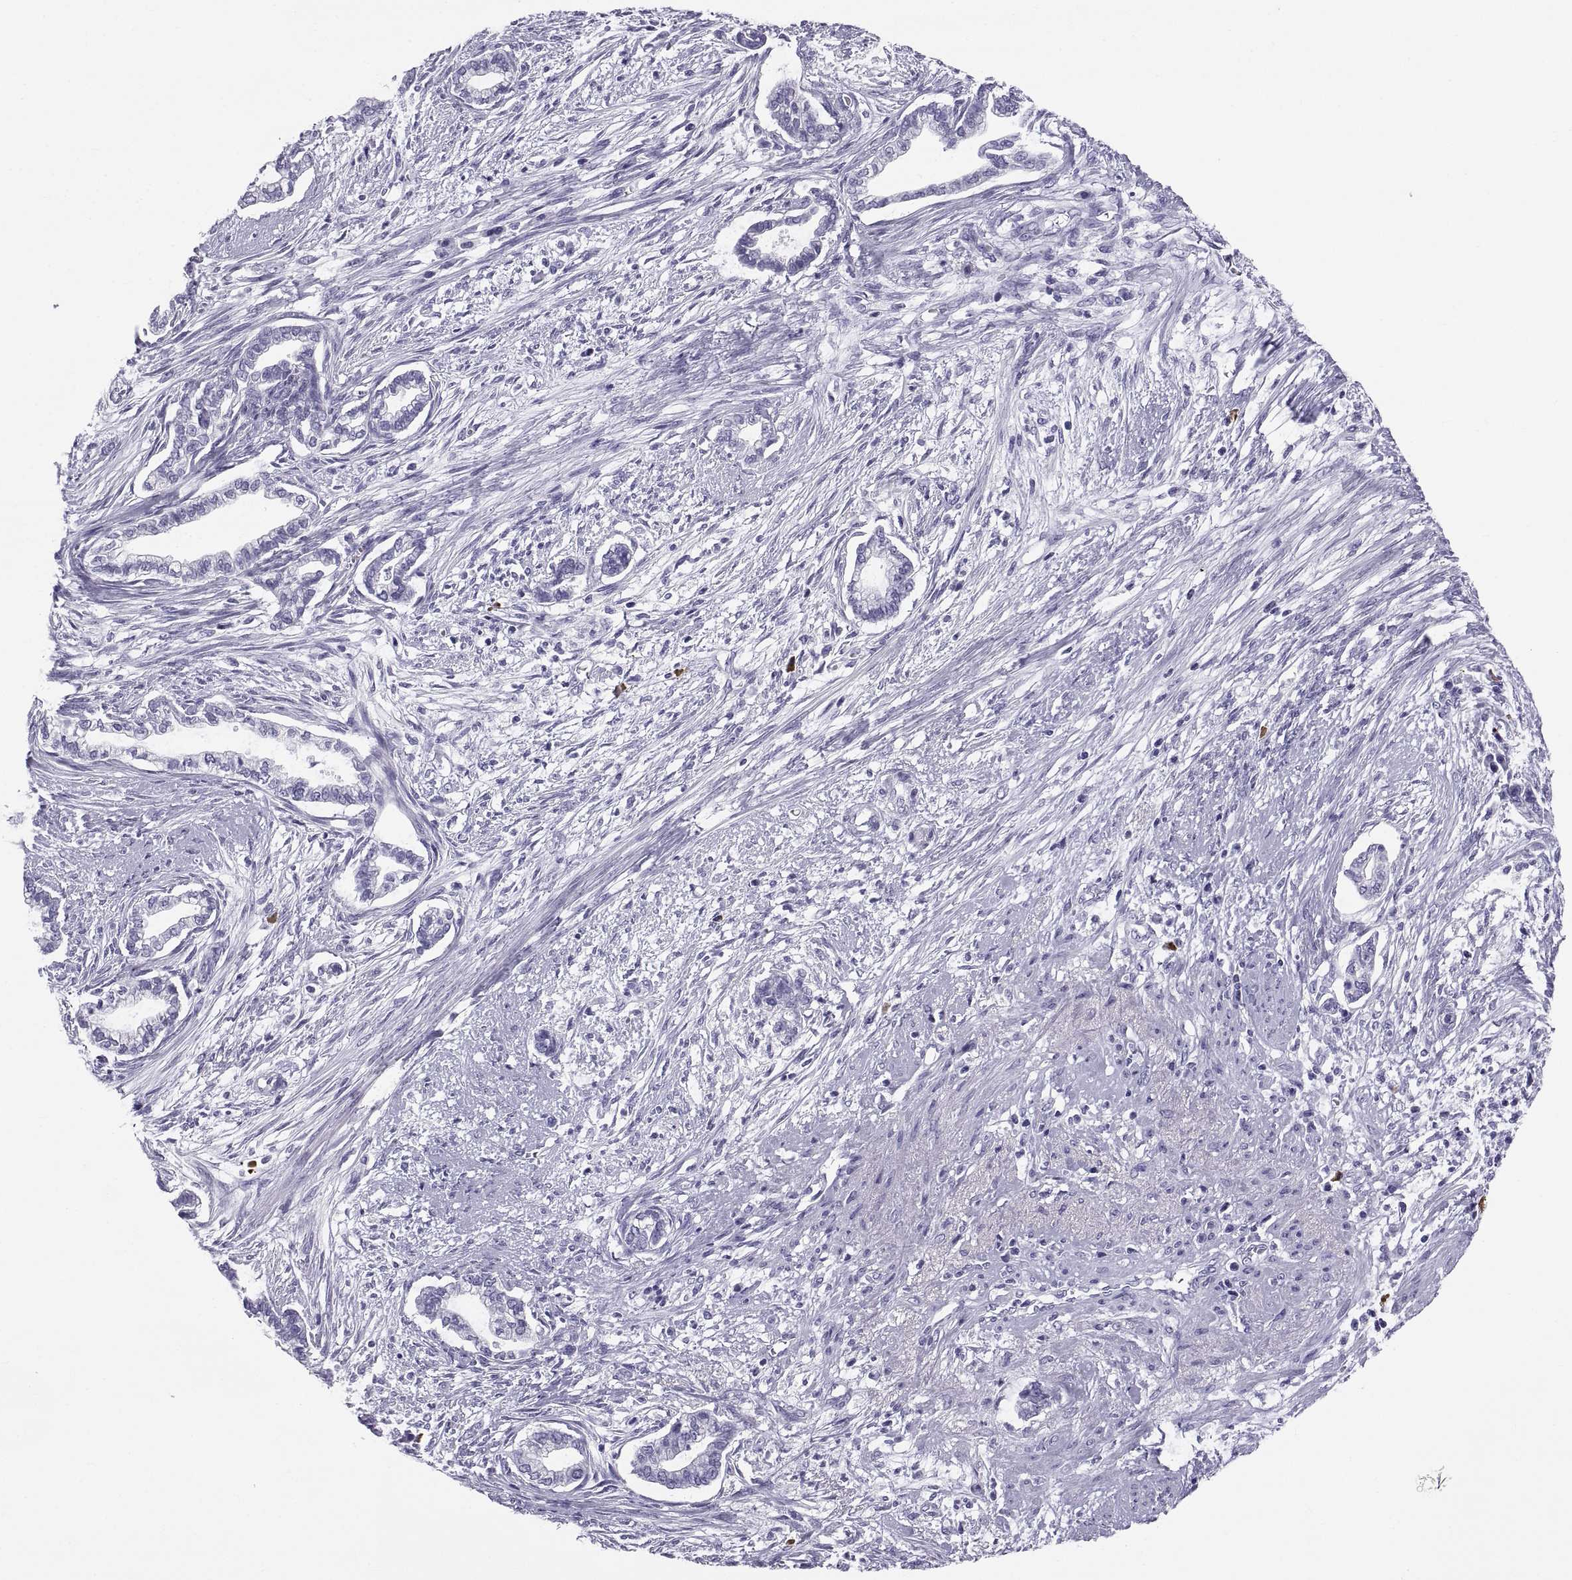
{"staining": {"intensity": "negative", "quantity": "none", "location": "none"}, "tissue": "cervical cancer", "cell_type": "Tumor cells", "image_type": "cancer", "snomed": [{"axis": "morphology", "description": "Adenocarcinoma, NOS"}, {"axis": "topography", "description": "Cervix"}], "caption": "Protein analysis of cervical cancer exhibits no significant staining in tumor cells. (Stains: DAB (3,3'-diaminobenzidine) IHC with hematoxylin counter stain, Microscopy: brightfield microscopy at high magnification).", "gene": "CT47A10", "patient": {"sex": "female", "age": 62}}